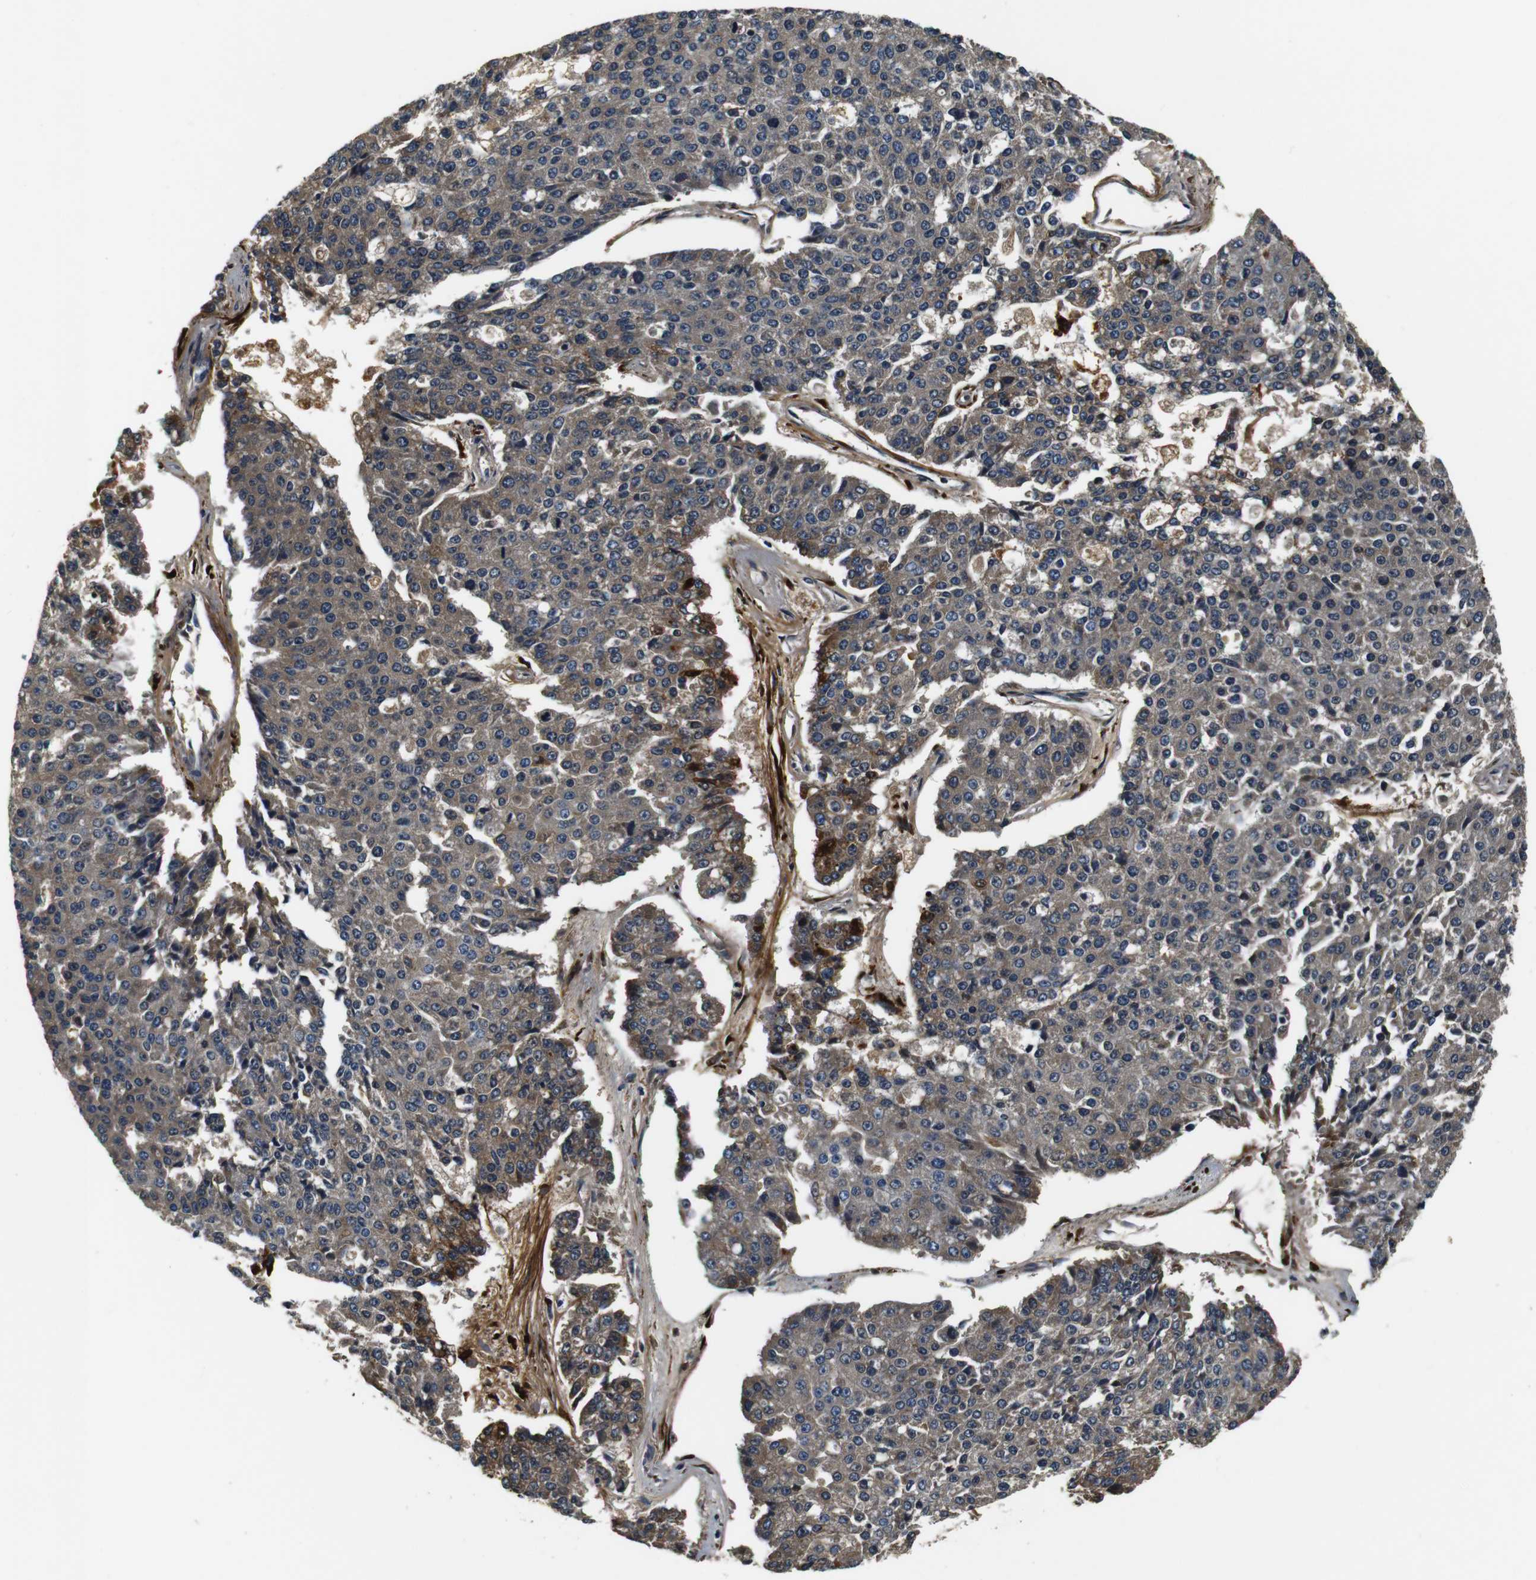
{"staining": {"intensity": "weak", "quantity": "25%-75%", "location": "cytoplasmic/membranous"}, "tissue": "pancreatic cancer", "cell_type": "Tumor cells", "image_type": "cancer", "snomed": [{"axis": "morphology", "description": "Adenocarcinoma, NOS"}, {"axis": "topography", "description": "Pancreas"}], "caption": "Brown immunohistochemical staining in human adenocarcinoma (pancreatic) demonstrates weak cytoplasmic/membranous staining in approximately 25%-75% of tumor cells.", "gene": "COL1A1", "patient": {"sex": "male", "age": 50}}